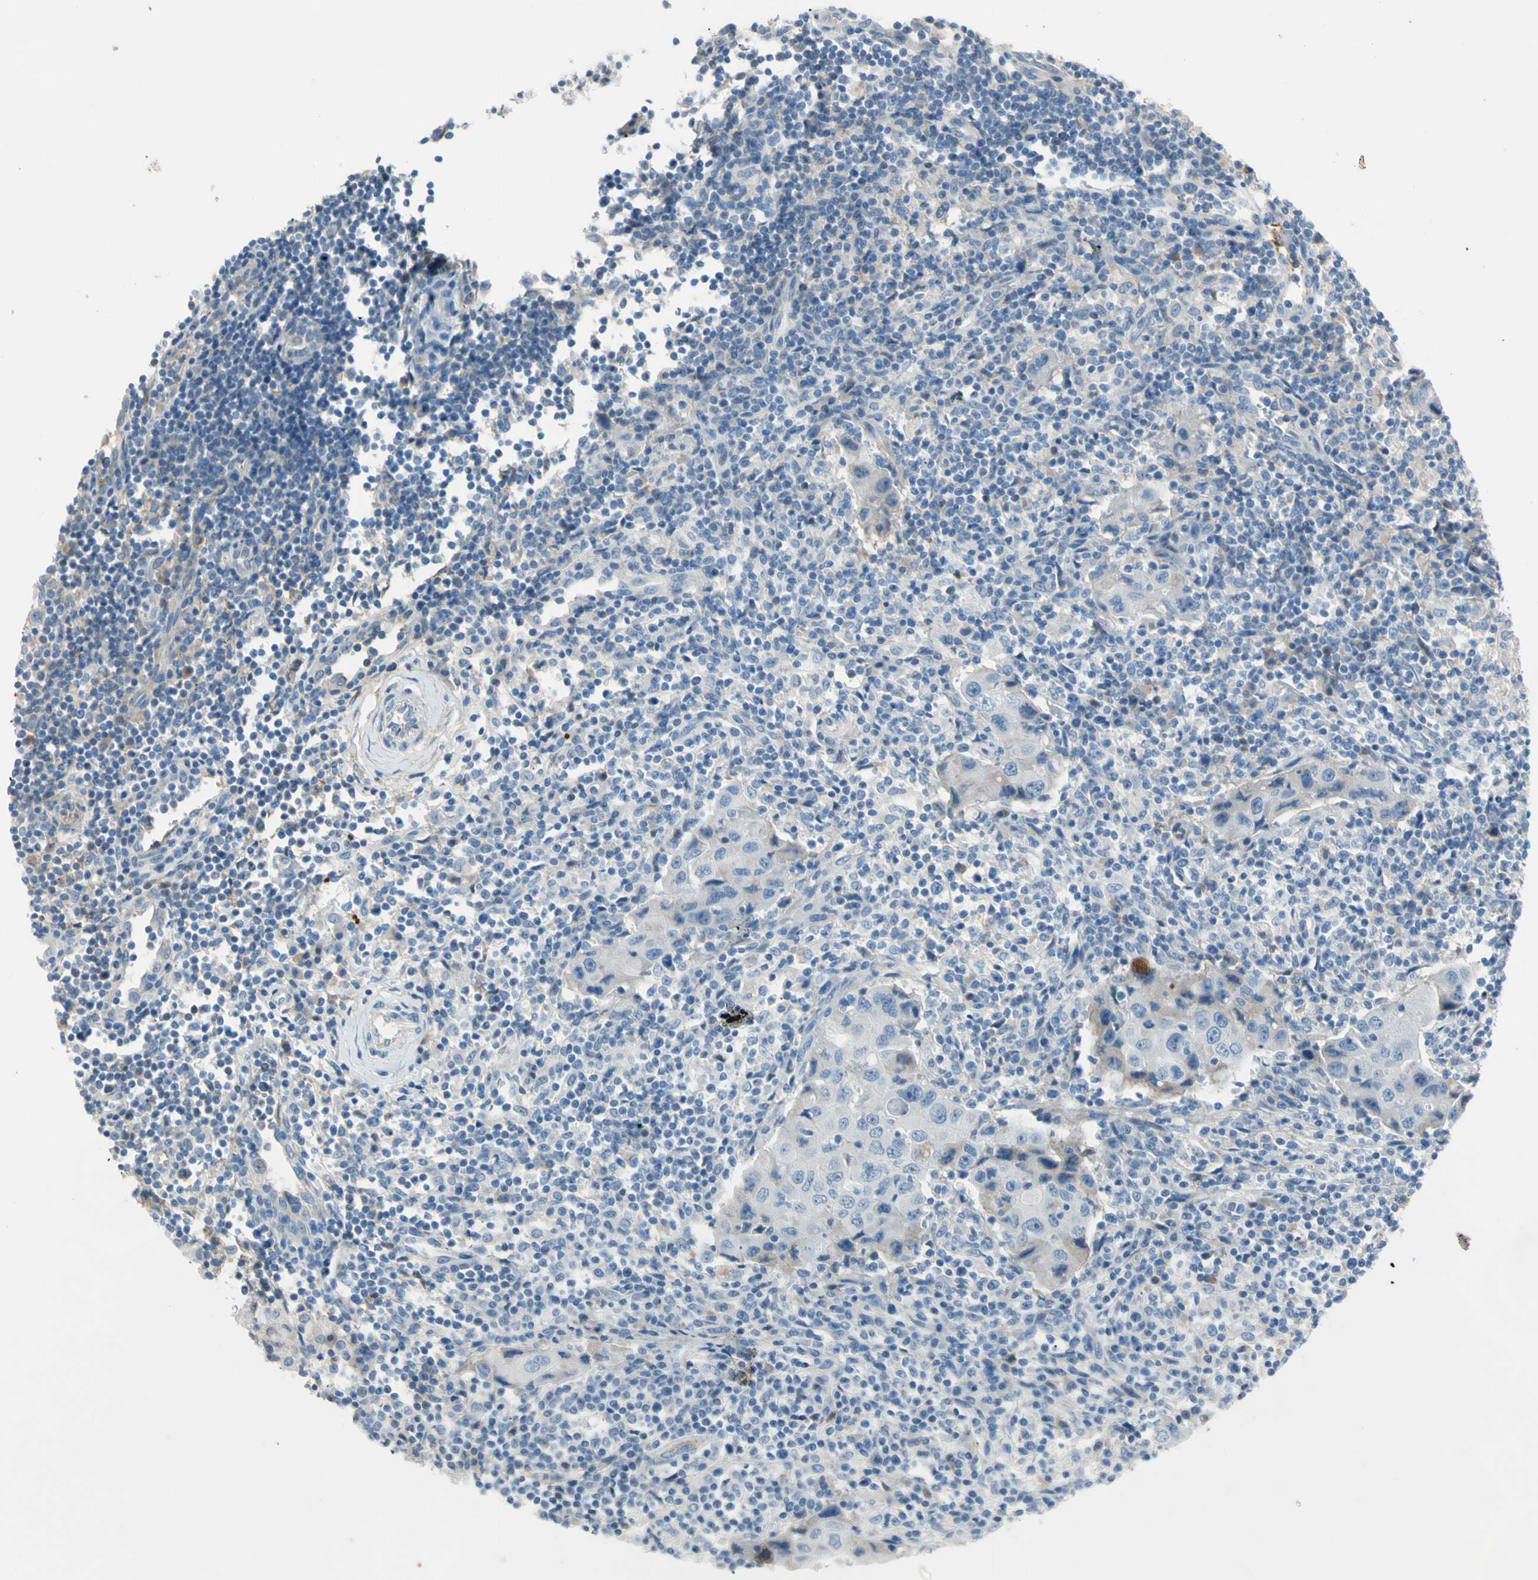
{"staining": {"intensity": "negative", "quantity": "none", "location": "none"}, "tissue": "lymph node", "cell_type": "Germinal center cells", "image_type": "normal", "snomed": [{"axis": "morphology", "description": "Normal tissue, NOS"}, {"axis": "morphology", "description": "Squamous cell carcinoma, metastatic, NOS"}, {"axis": "topography", "description": "Lymph node"}], "caption": "The histopathology image reveals no staining of germinal center cells in unremarkable lymph node. (DAB (3,3'-diaminobenzidine) IHC with hematoxylin counter stain).", "gene": "SERPIND1", "patient": {"sex": "female", "age": 53}}